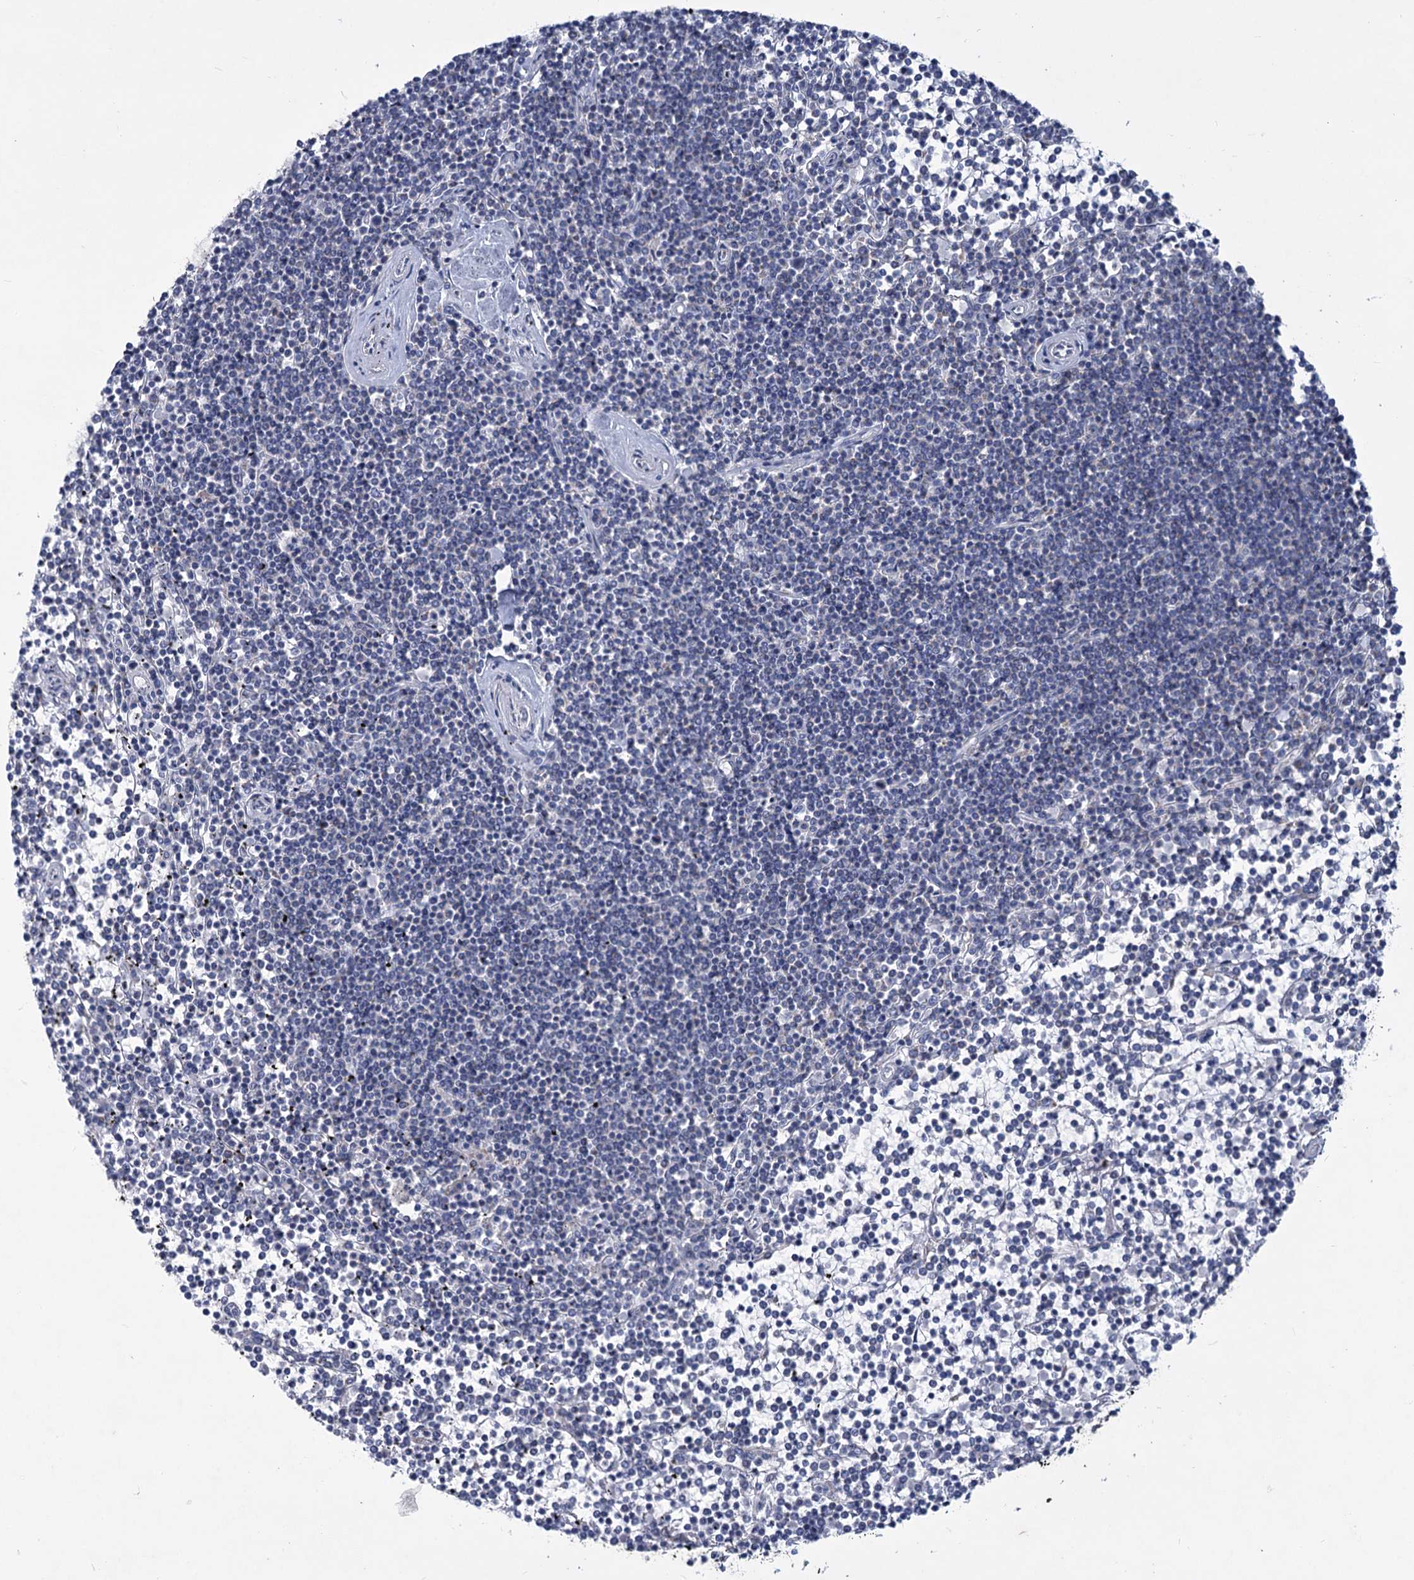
{"staining": {"intensity": "negative", "quantity": "none", "location": "none"}, "tissue": "lymphoma", "cell_type": "Tumor cells", "image_type": "cancer", "snomed": [{"axis": "morphology", "description": "Malignant lymphoma, non-Hodgkin's type, Low grade"}, {"axis": "topography", "description": "Spleen"}], "caption": "Immunohistochemistry (IHC) micrograph of neoplastic tissue: human low-grade malignant lymphoma, non-Hodgkin's type stained with DAB exhibits no significant protein expression in tumor cells.", "gene": "NDUFC2", "patient": {"sex": "female", "age": 19}}